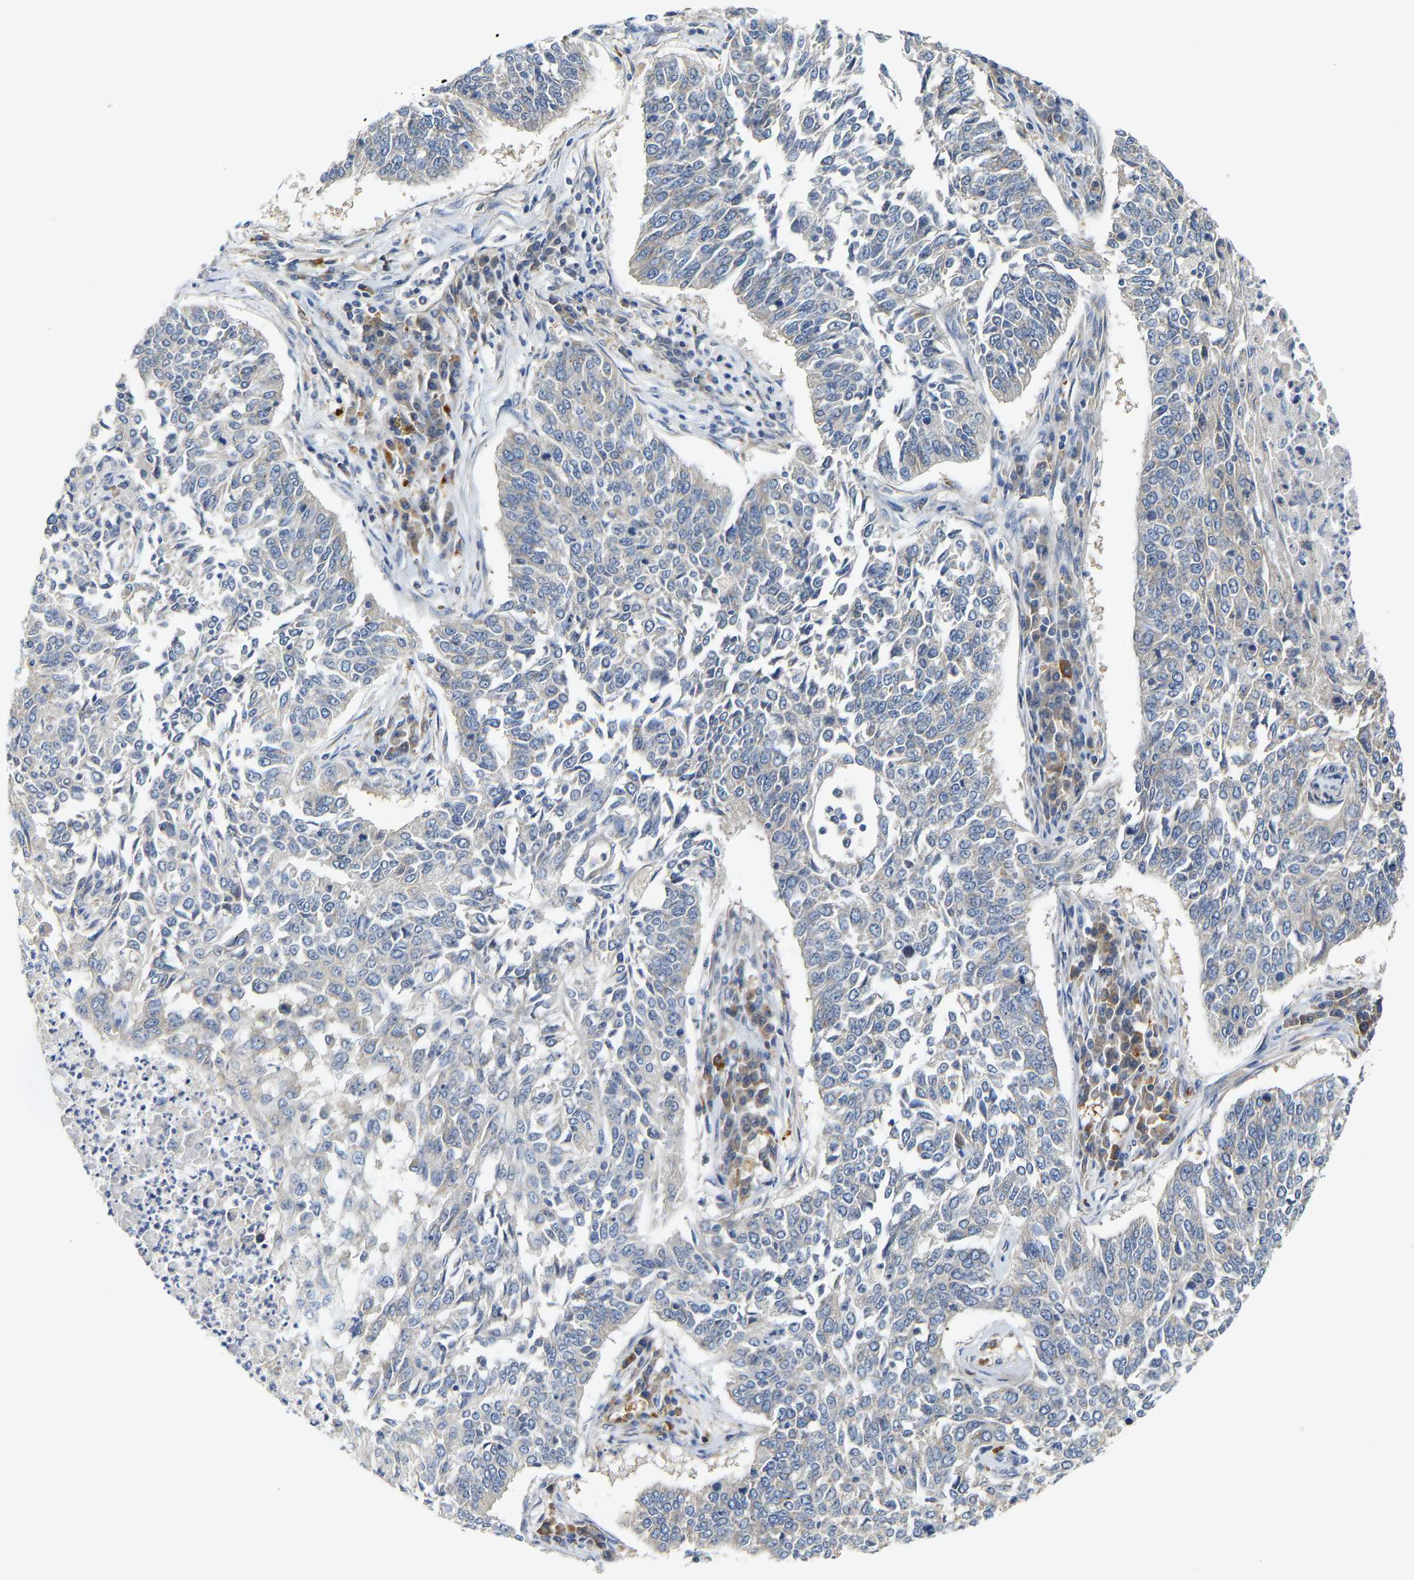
{"staining": {"intensity": "weak", "quantity": "<25%", "location": "cytoplasmic/membranous"}, "tissue": "lung cancer", "cell_type": "Tumor cells", "image_type": "cancer", "snomed": [{"axis": "morphology", "description": "Normal tissue, NOS"}, {"axis": "morphology", "description": "Squamous cell carcinoma, NOS"}, {"axis": "topography", "description": "Cartilage tissue"}, {"axis": "topography", "description": "Bronchus"}, {"axis": "topography", "description": "Lung"}], "caption": "IHC of human lung cancer shows no positivity in tumor cells.", "gene": "PCNT", "patient": {"sex": "female", "age": 49}}